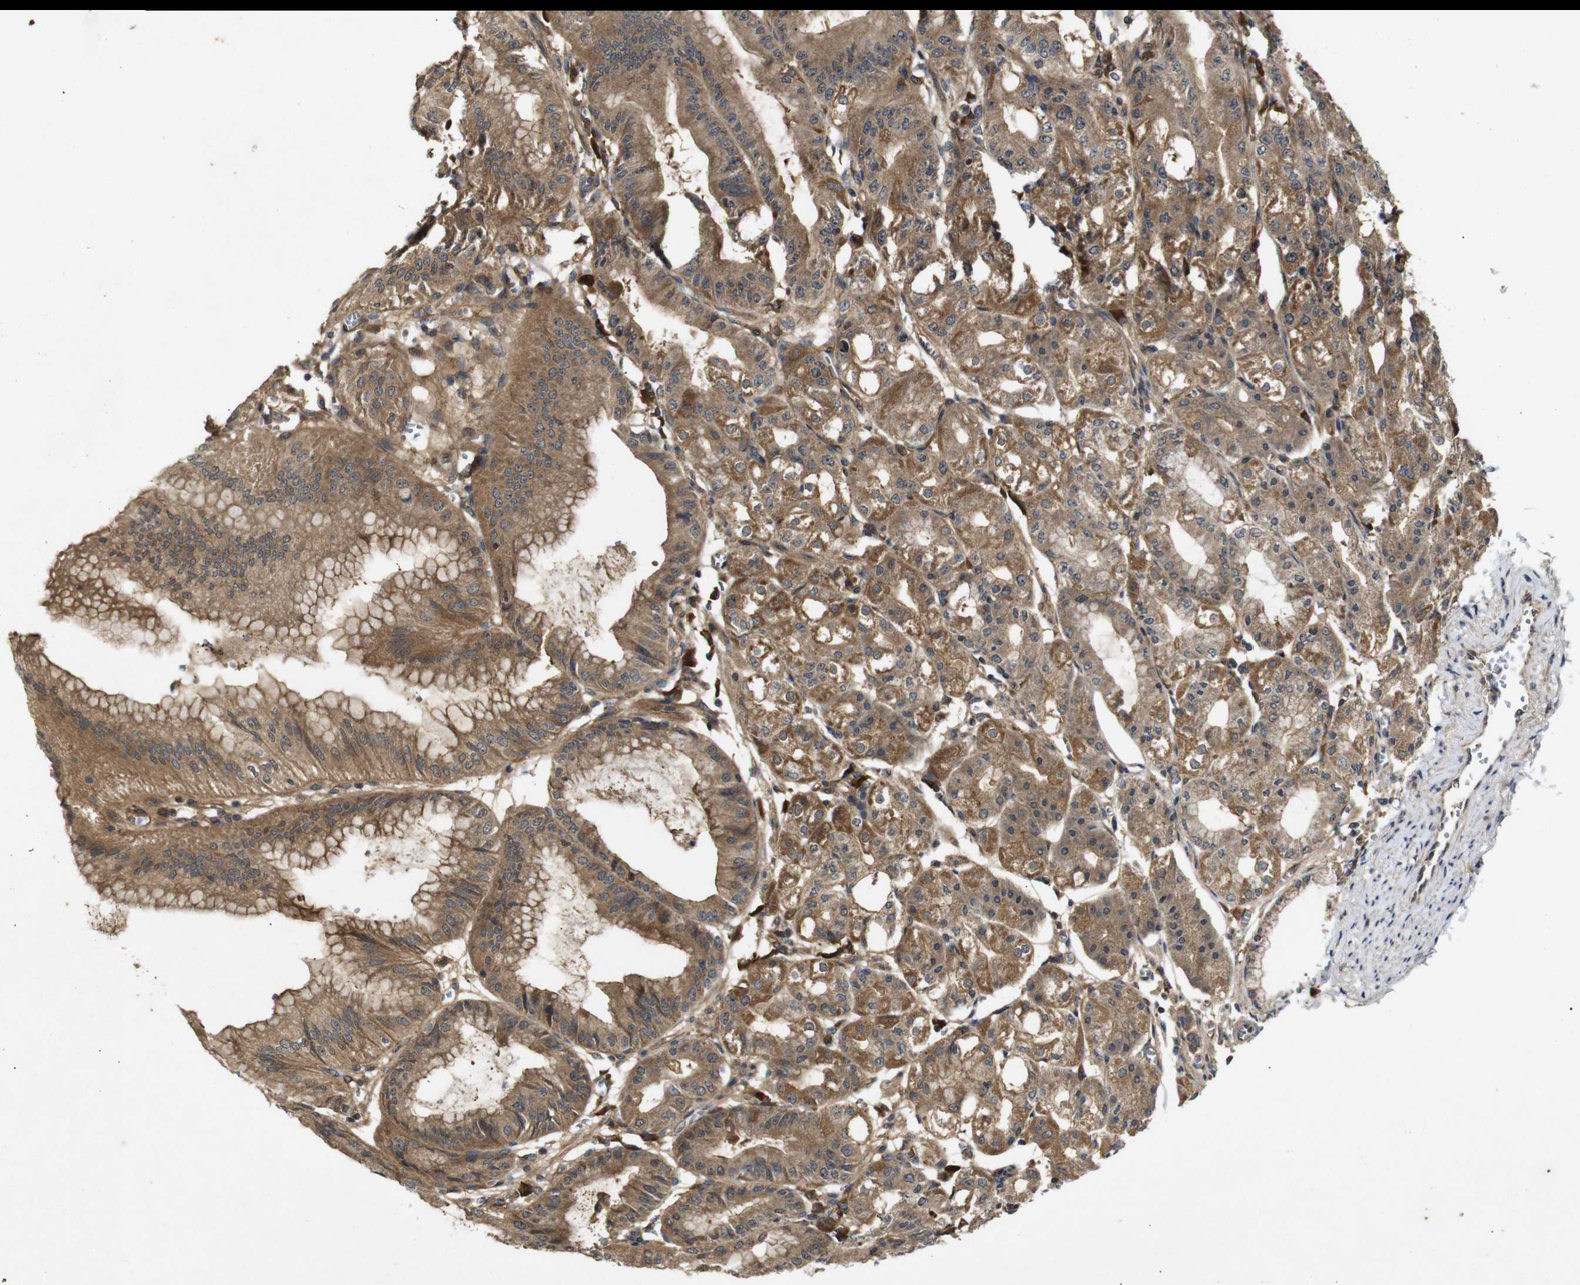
{"staining": {"intensity": "moderate", "quantity": ">75%", "location": "cytoplasmic/membranous"}, "tissue": "stomach", "cell_type": "Glandular cells", "image_type": "normal", "snomed": [{"axis": "morphology", "description": "Normal tissue, NOS"}, {"axis": "topography", "description": "Stomach, lower"}], "caption": "IHC (DAB (3,3'-diaminobenzidine)) staining of benign stomach displays moderate cytoplasmic/membranous protein staining in about >75% of glandular cells. The staining is performed using DAB brown chromogen to label protein expression. The nuclei are counter-stained blue using hematoxylin.", "gene": "RIPK1", "patient": {"sex": "male", "age": 71}}